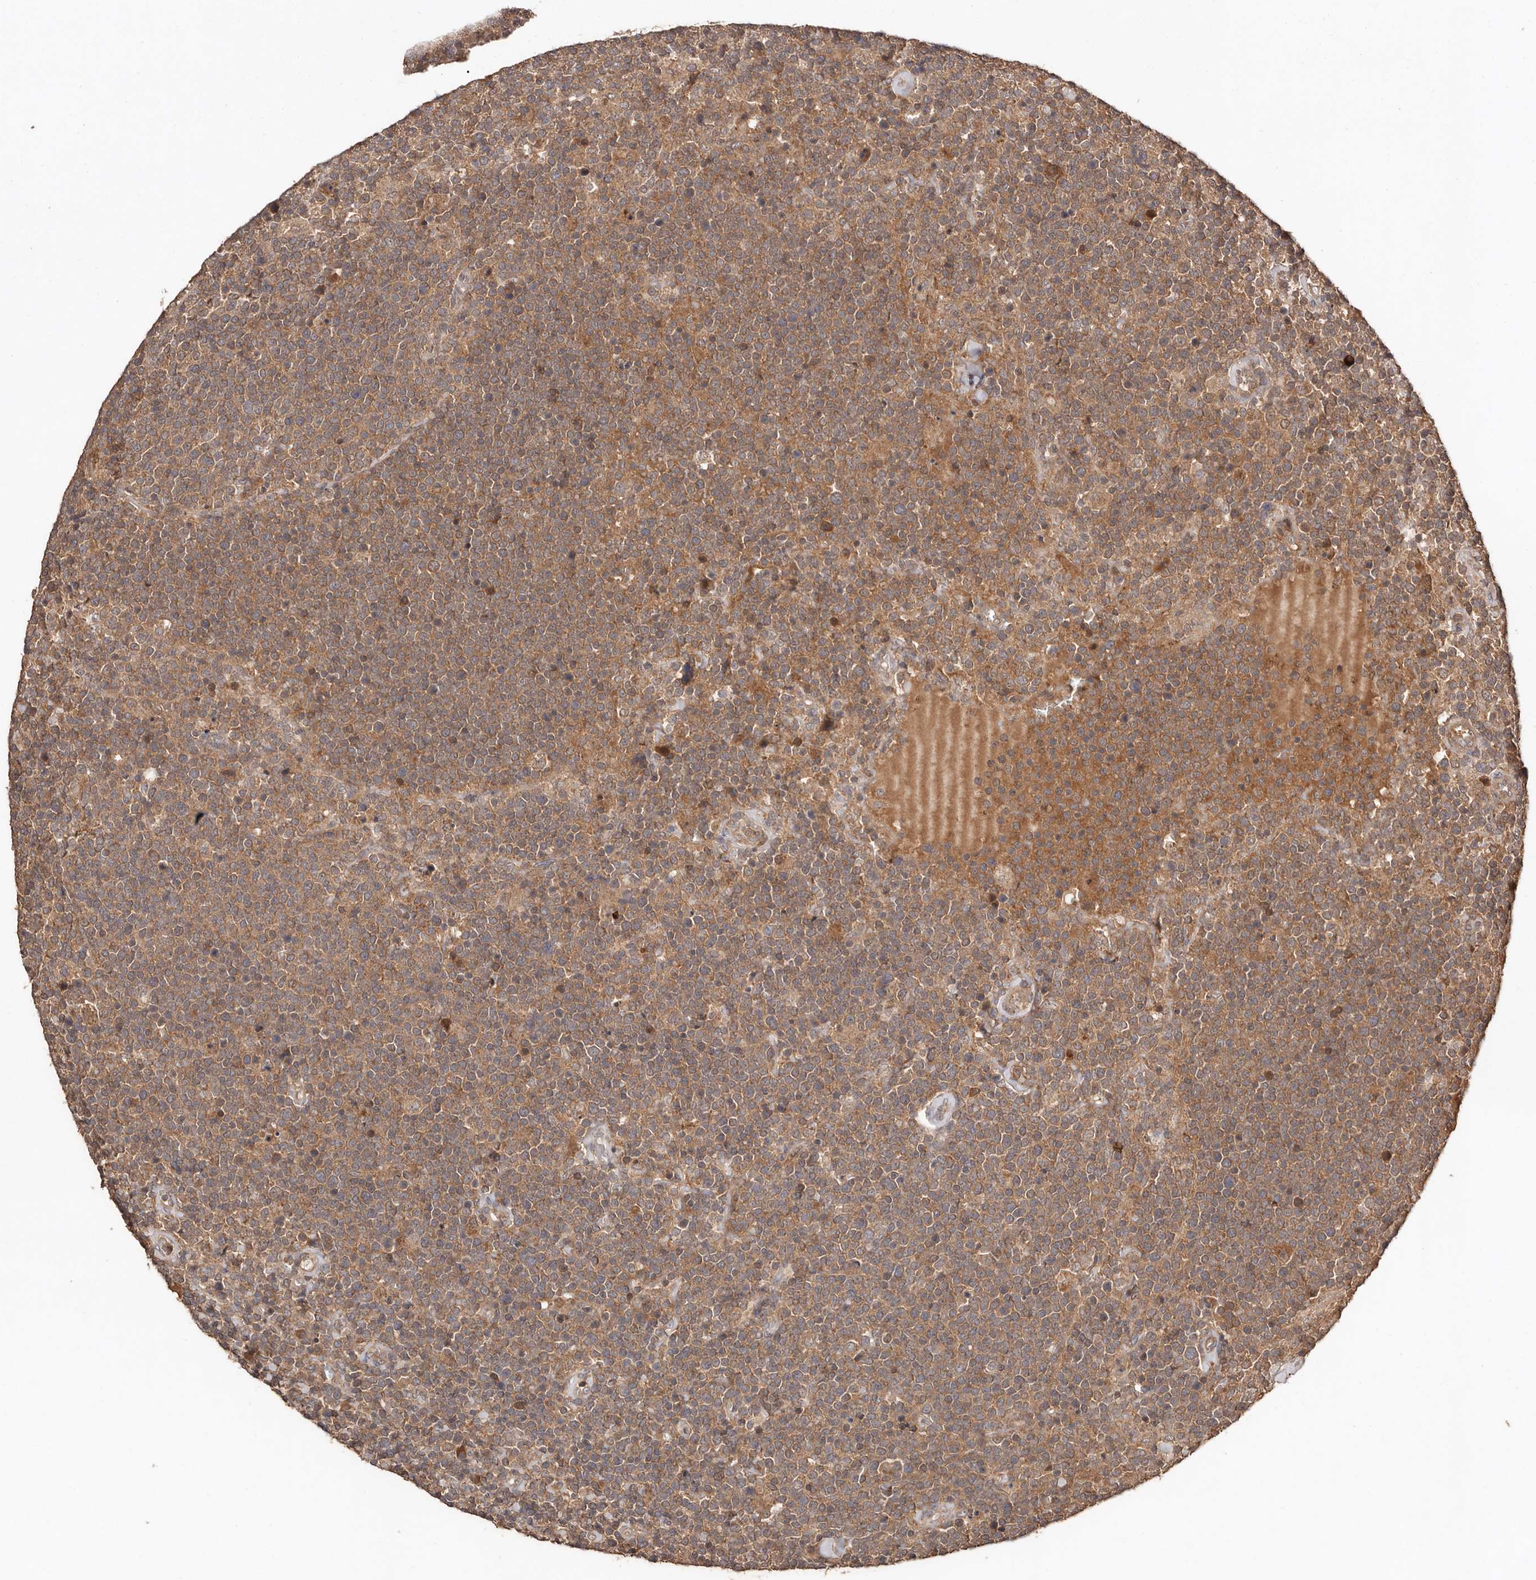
{"staining": {"intensity": "moderate", "quantity": ">75%", "location": "cytoplasmic/membranous"}, "tissue": "lymphoma", "cell_type": "Tumor cells", "image_type": "cancer", "snomed": [{"axis": "morphology", "description": "Malignant lymphoma, non-Hodgkin's type, High grade"}, {"axis": "topography", "description": "Lymph node"}], "caption": "Moderate cytoplasmic/membranous positivity is identified in about >75% of tumor cells in lymphoma.", "gene": "RWDD1", "patient": {"sex": "male", "age": 61}}